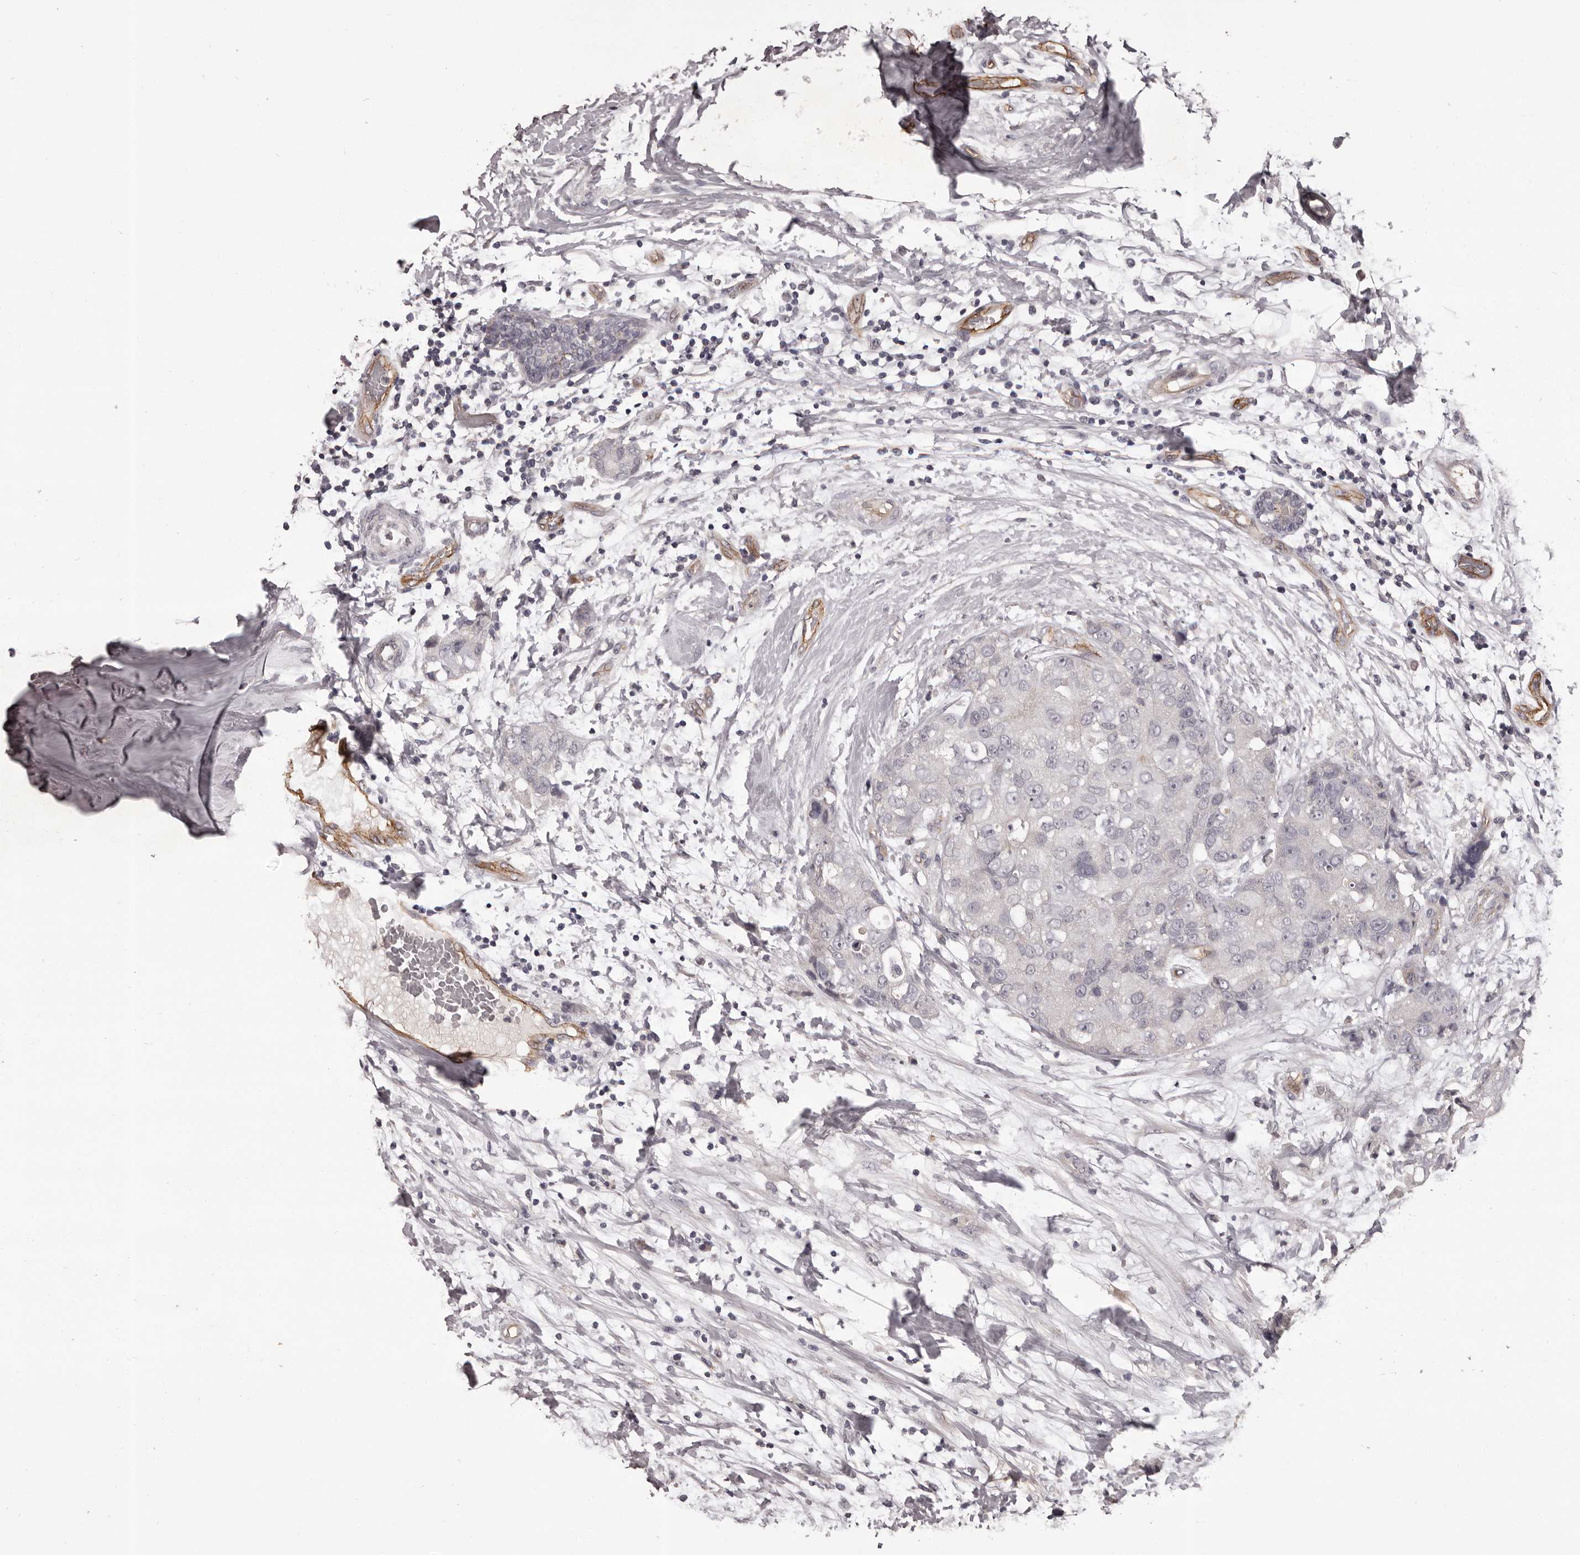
{"staining": {"intensity": "negative", "quantity": "none", "location": "none"}, "tissue": "breast cancer", "cell_type": "Tumor cells", "image_type": "cancer", "snomed": [{"axis": "morphology", "description": "Duct carcinoma"}, {"axis": "topography", "description": "Breast"}], "caption": "Tumor cells are negative for protein expression in human breast cancer (intraductal carcinoma).", "gene": "GPR78", "patient": {"sex": "female", "age": 62}}